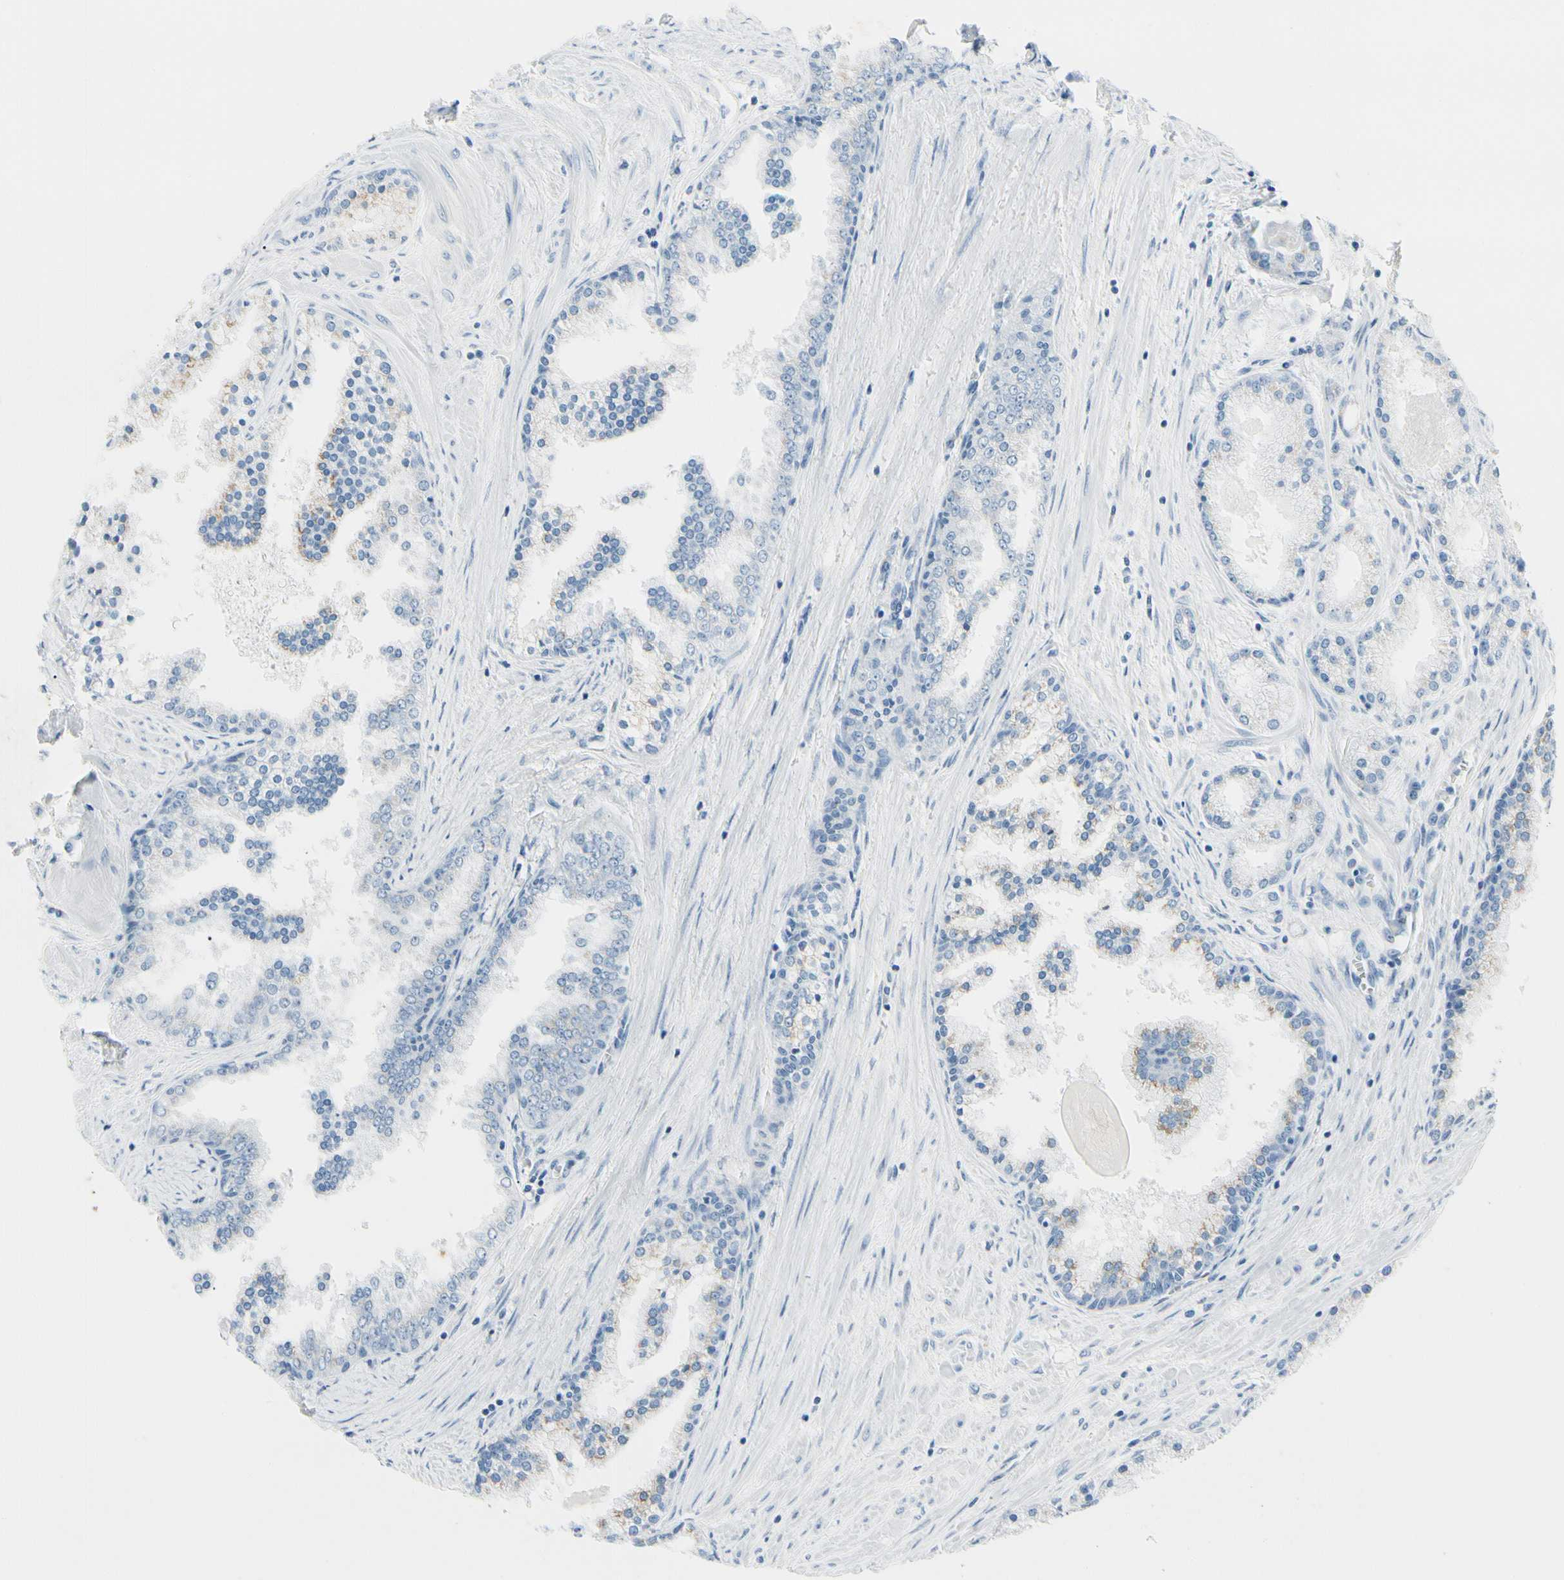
{"staining": {"intensity": "weak", "quantity": "<25%", "location": "cytoplasmic/membranous"}, "tissue": "prostate cancer", "cell_type": "Tumor cells", "image_type": "cancer", "snomed": [{"axis": "morphology", "description": "Adenocarcinoma, High grade"}, {"axis": "topography", "description": "Prostate"}], "caption": "Immunohistochemistry micrograph of prostate cancer (adenocarcinoma (high-grade)) stained for a protein (brown), which demonstrates no staining in tumor cells.", "gene": "ABCA3", "patient": {"sex": "male", "age": 61}}